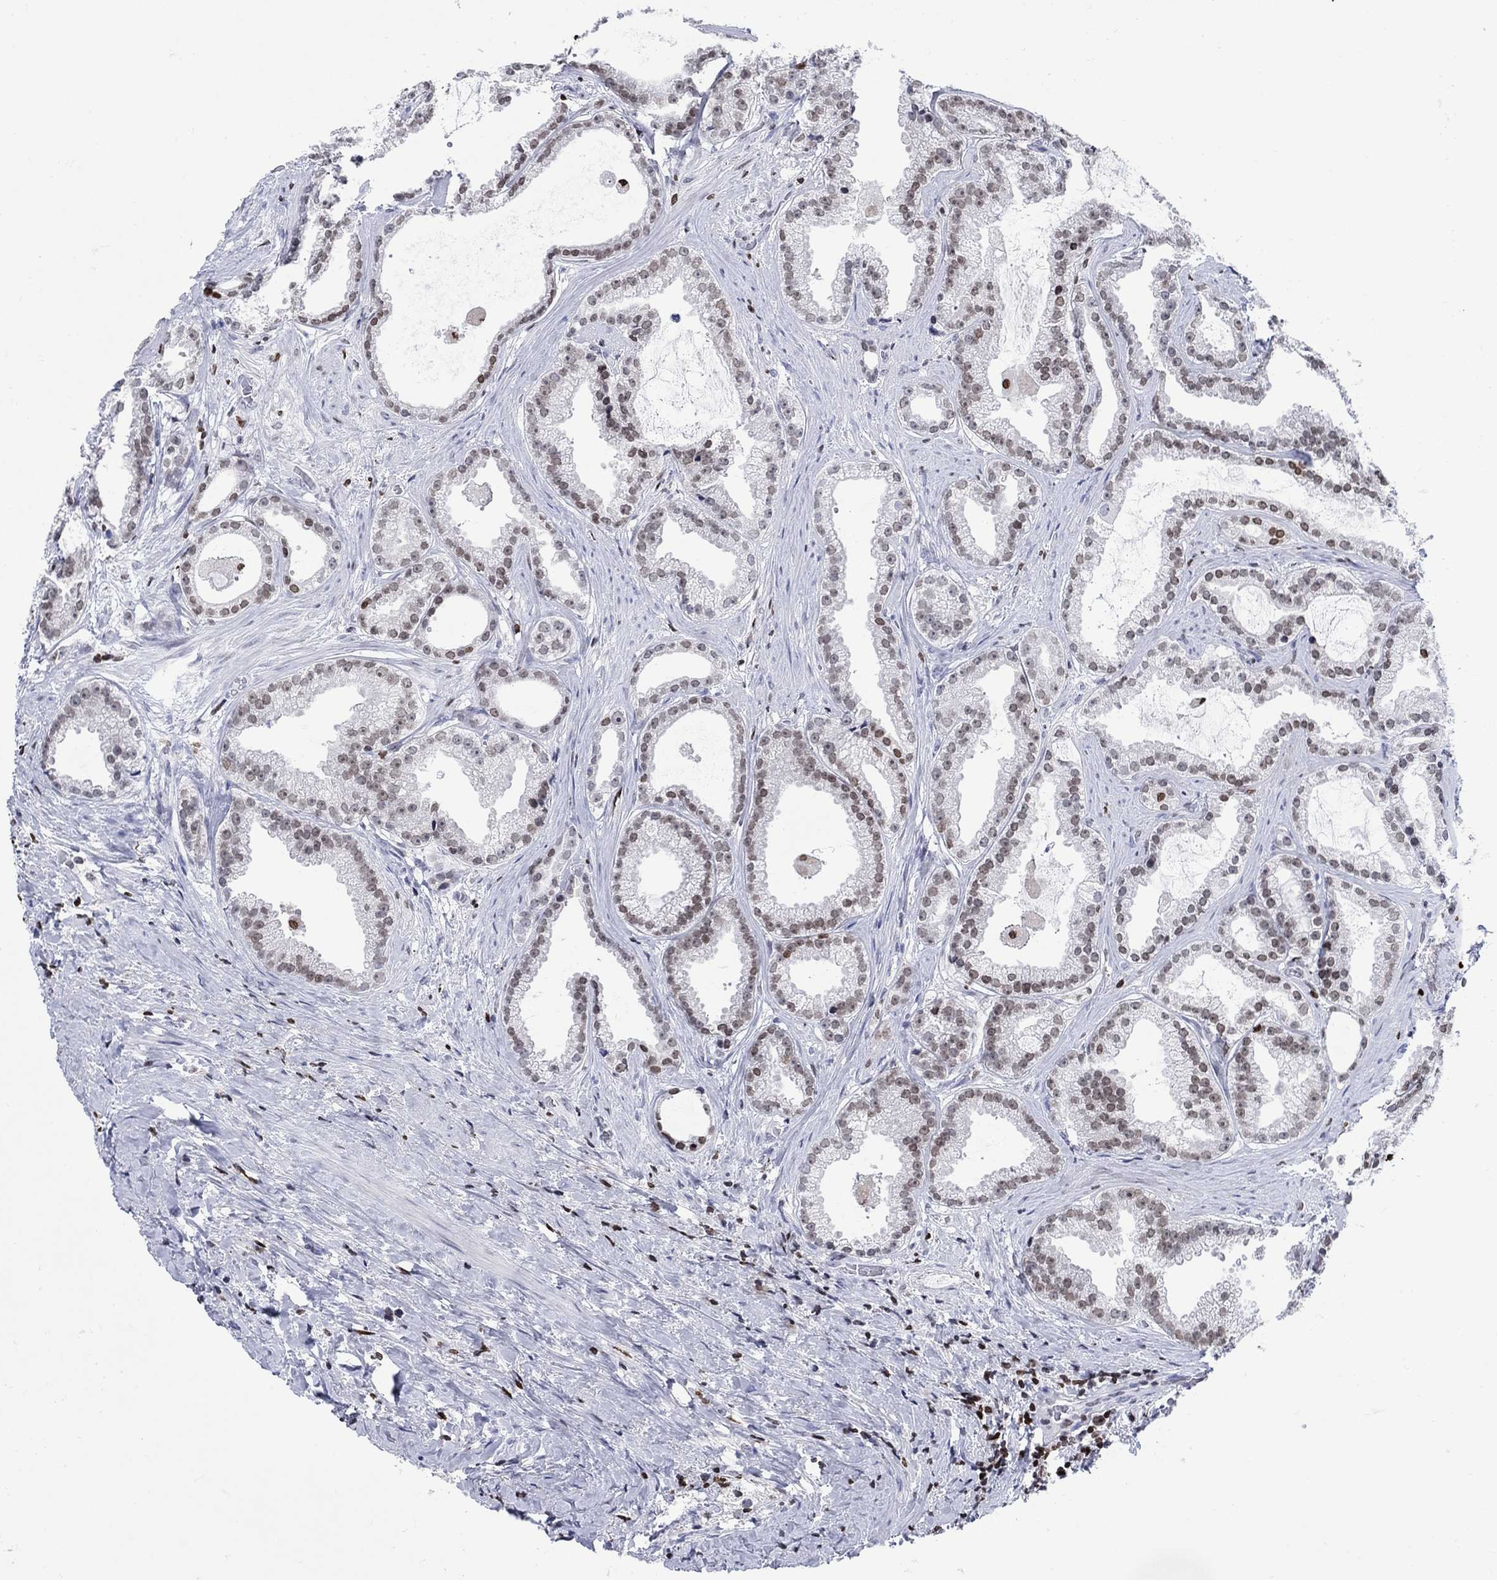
{"staining": {"intensity": "moderate", "quantity": "<25%", "location": "nuclear"}, "tissue": "prostate cancer", "cell_type": "Tumor cells", "image_type": "cancer", "snomed": [{"axis": "morphology", "description": "Adenocarcinoma, NOS"}, {"axis": "morphology", "description": "Adenocarcinoma, High grade"}, {"axis": "topography", "description": "Prostate"}], "caption": "An immunohistochemistry histopathology image of neoplastic tissue is shown. Protein staining in brown highlights moderate nuclear positivity in prostate high-grade adenocarcinoma within tumor cells.", "gene": "HMGA1", "patient": {"sex": "male", "age": 64}}